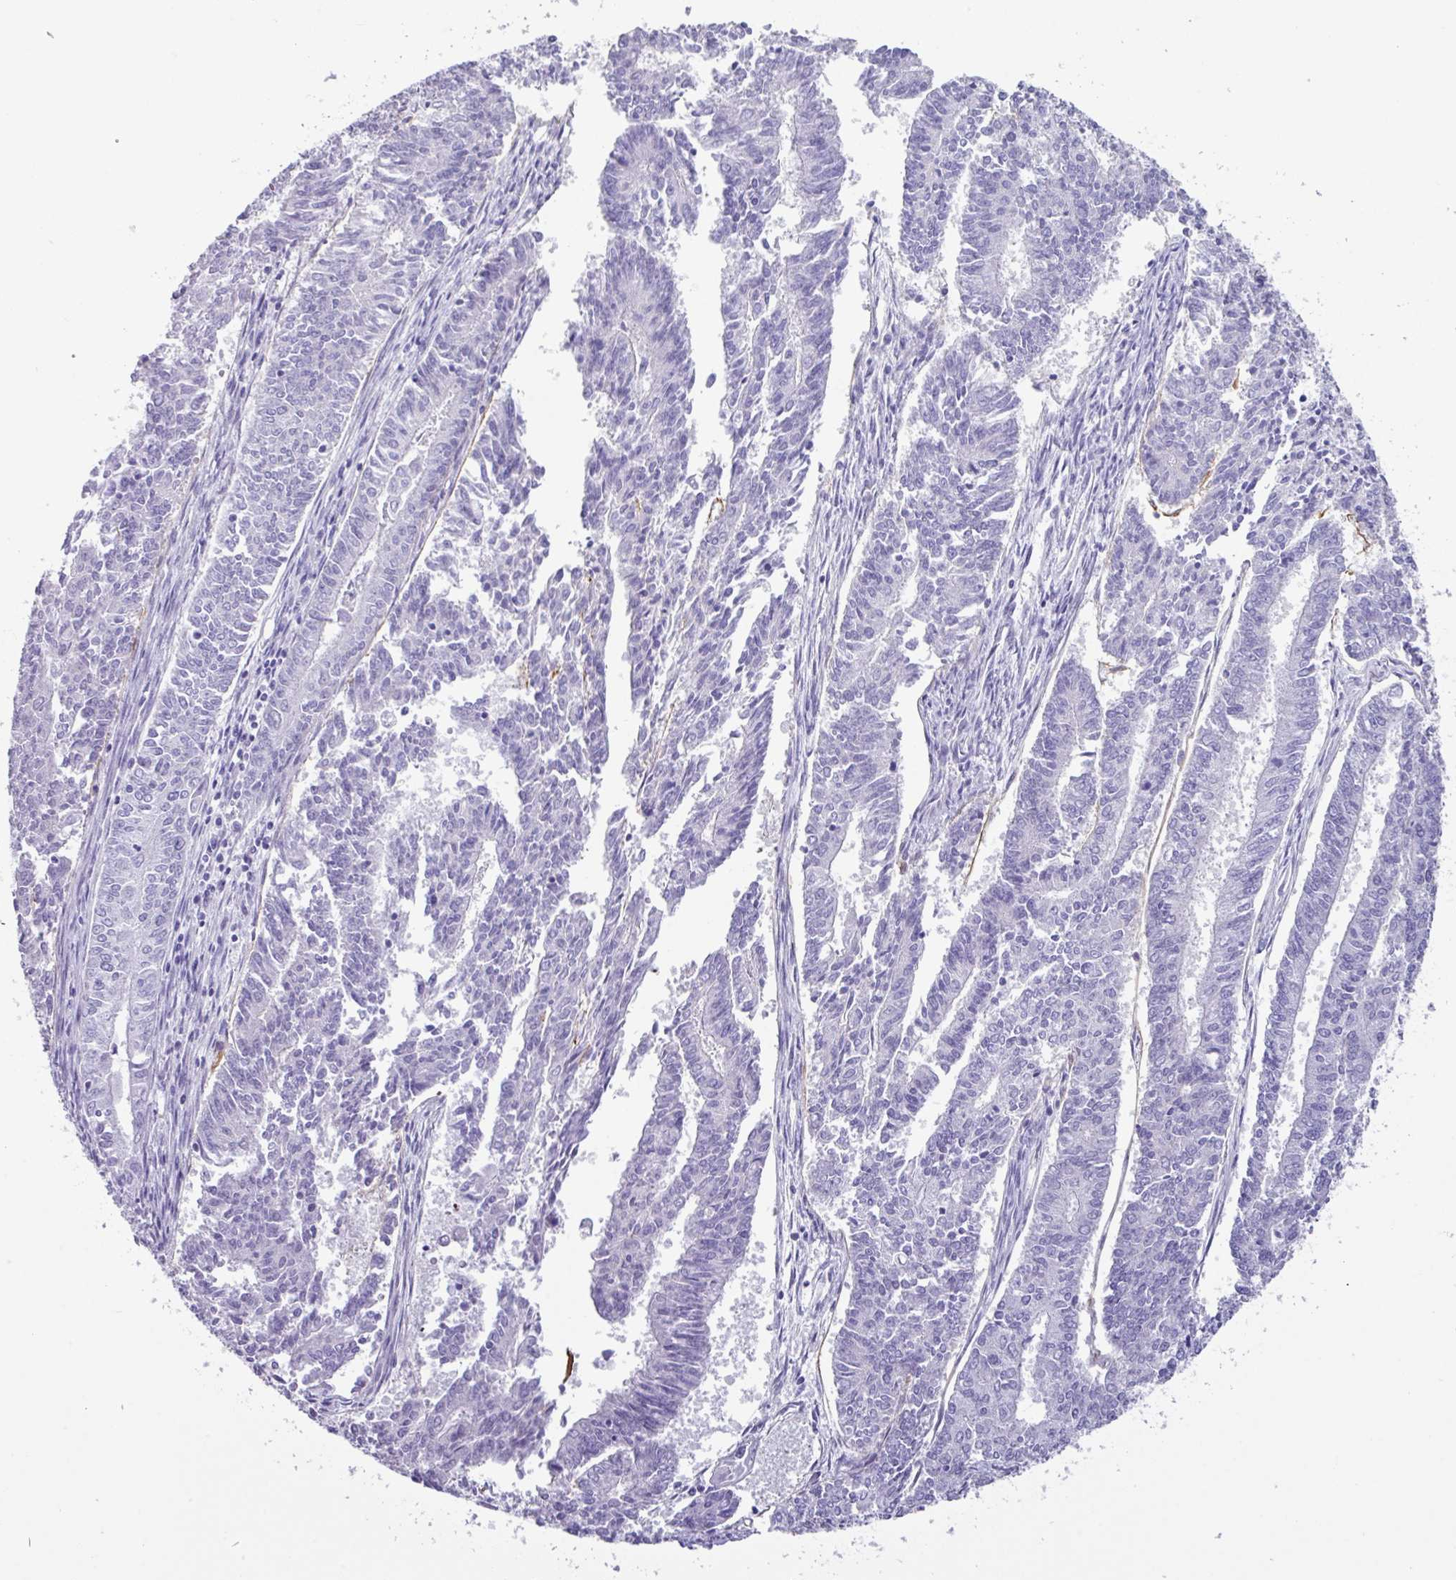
{"staining": {"intensity": "negative", "quantity": "none", "location": "none"}, "tissue": "endometrial cancer", "cell_type": "Tumor cells", "image_type": "cancer", "snomed": [{"axis": "morphology", "description": "Adenocarcinoma, NOS"}, {"axis": "topography", "description": "Endometrium"}], "caption": "Protein analysis of endometrial cancer exhibits no significant positivity in tumor cells.", "gene": "ZNF524", "patient": {"sex": "female", "age": 59}}